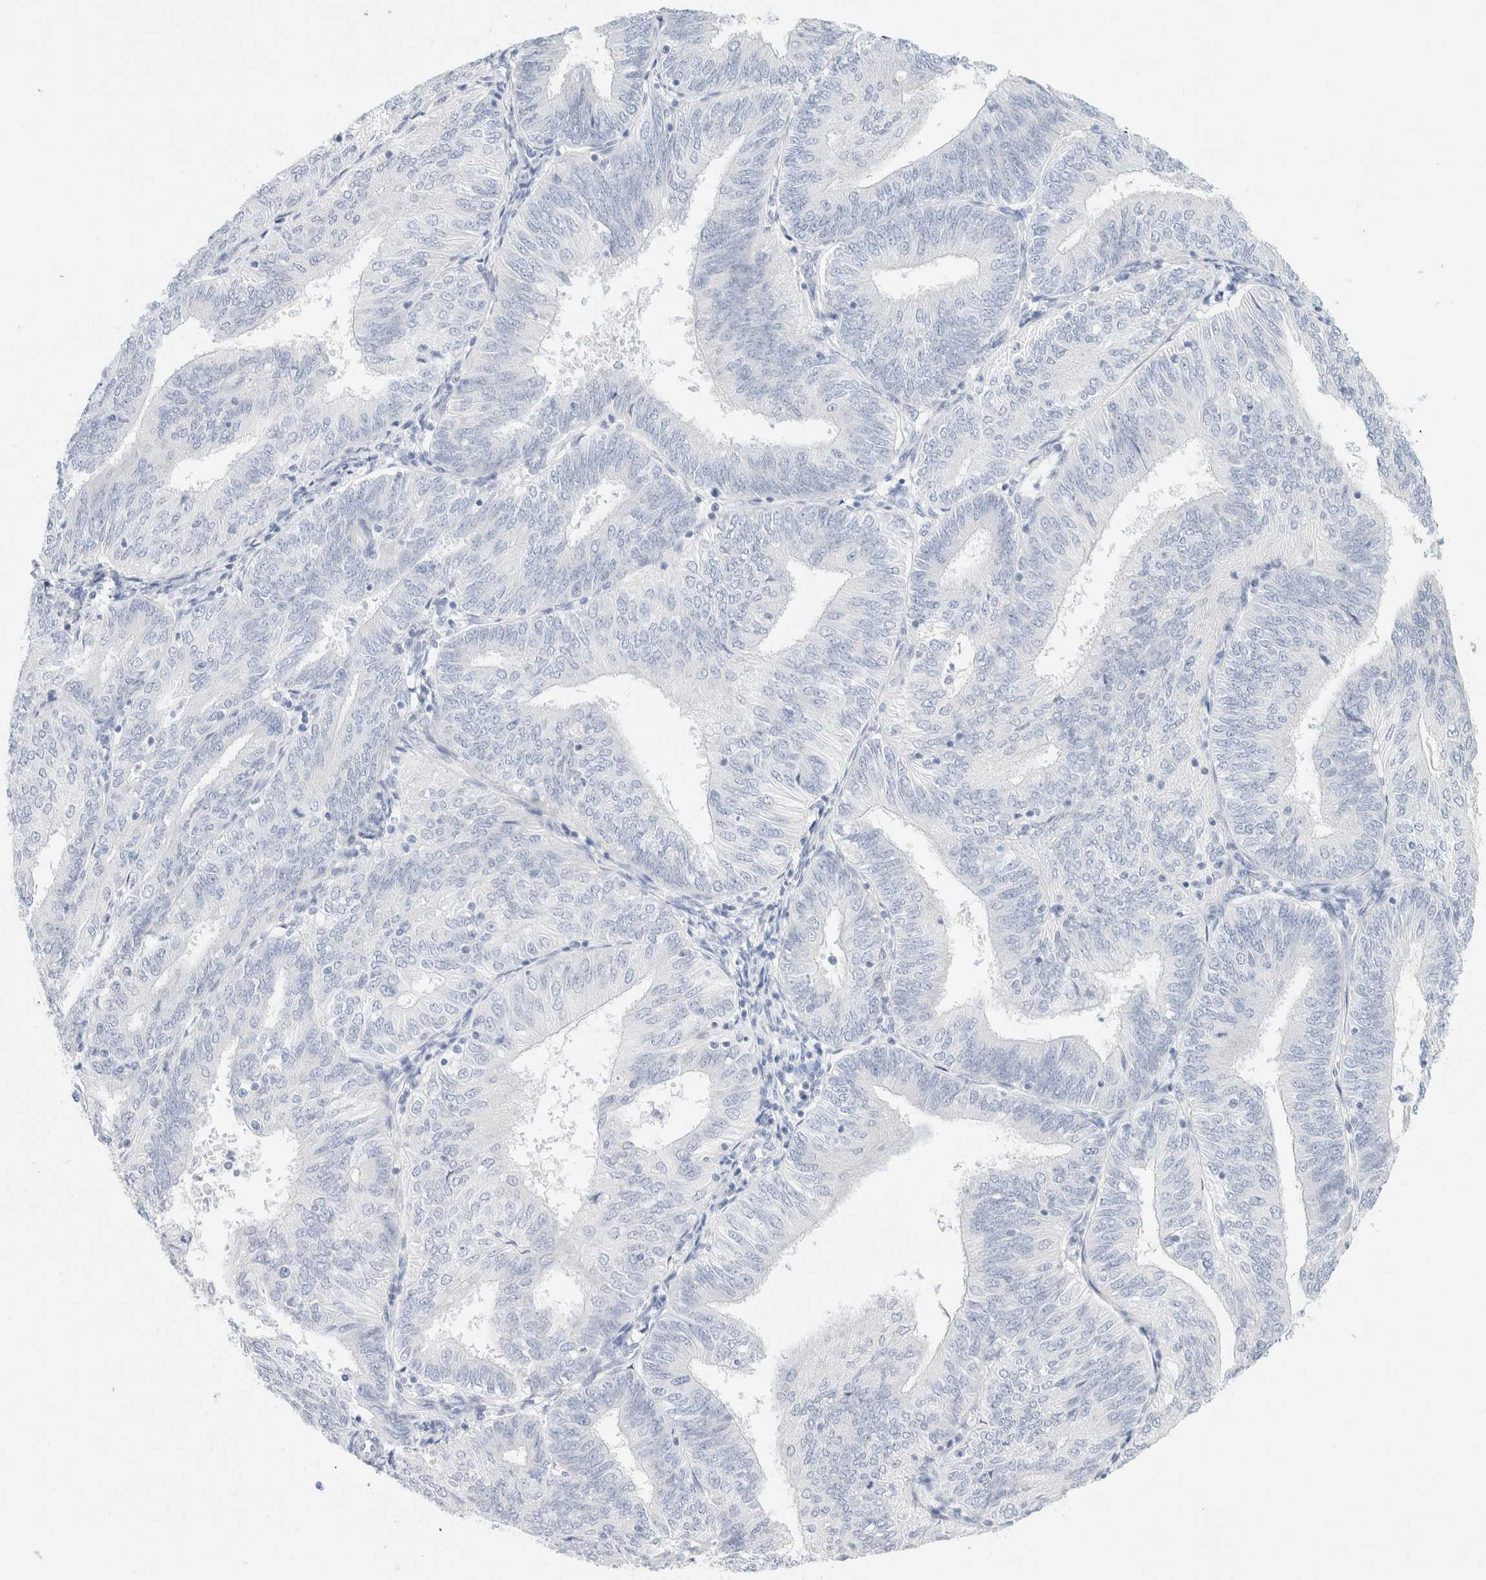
{"staining": {"intensity": "negative", "quantity": "none", "location": "none"}, "tissue": "endometrial cancer", "cell_type": "Tumor cells", "image_type": "cancer", "snomed": [{"axis": "morphology", "description": "Adenocarcinoma, NOS"}, {"axis": "topography", "description": "Endometrium"}], "caption": "Histopathology image shows no significant protein staining in tumor cells of adenocarcinoma (endometrial).", "gene": "DPYS", "patient": {"sex": "female", "age": 58}}